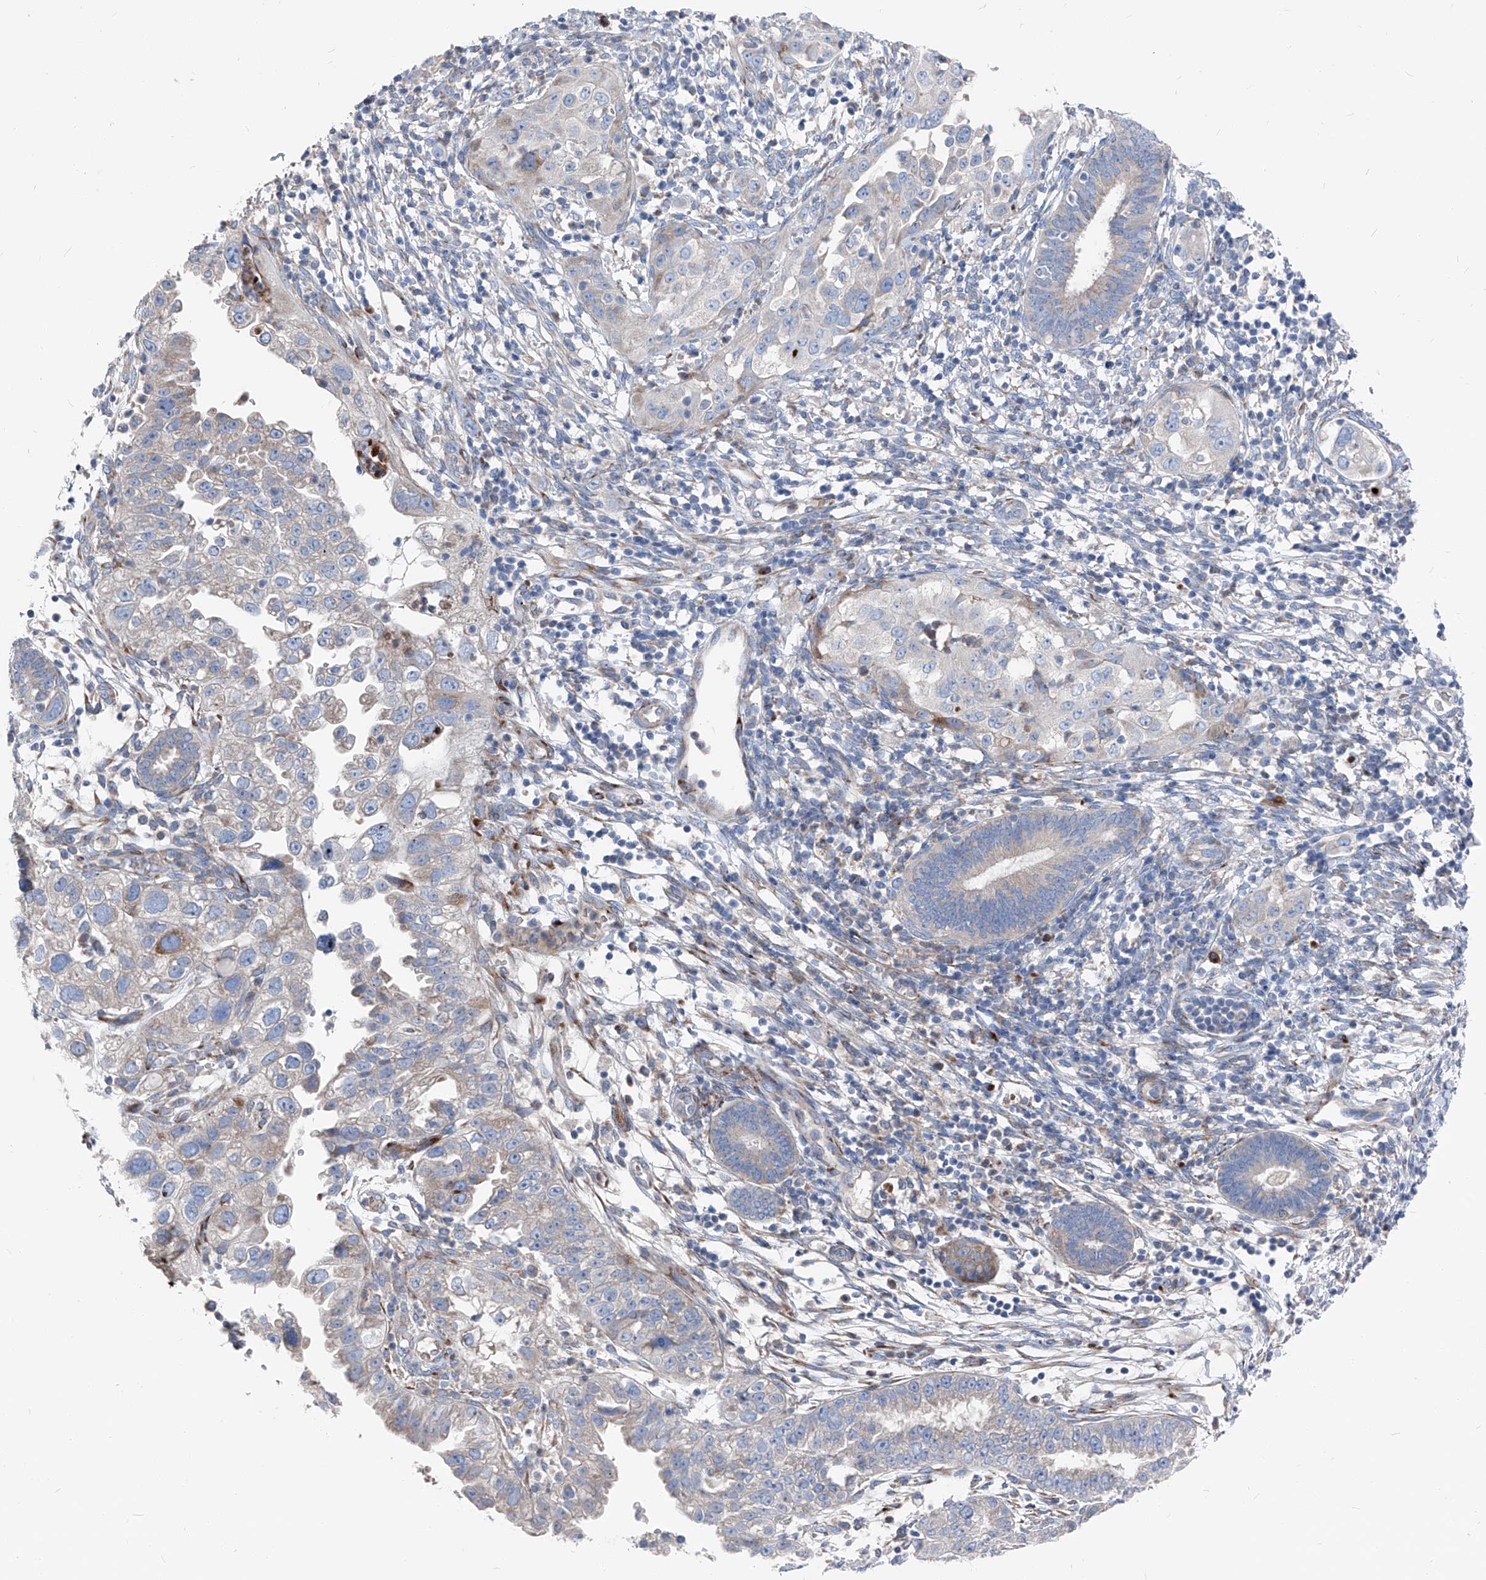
{"staining": {"intensity": "negative", "quantity": "none", "location": "none"}, "tissue": "endometrial cancer", "cell_type": "Tumor cells", "image_type": "cancer", "snomed": [{"axis": "morphology", "description": "Adenocarcinoma, NOS"}, {"axis": "topography", "description": "Endometrium"}], "caption": "The immunohistochemistry (IHC) micrograph has no significant expression in tumor cells of endometrial cancer (adenocarcinoma) tissue.", "gene": "IFI27", "patient": {"sex": "female", "age": 85}}